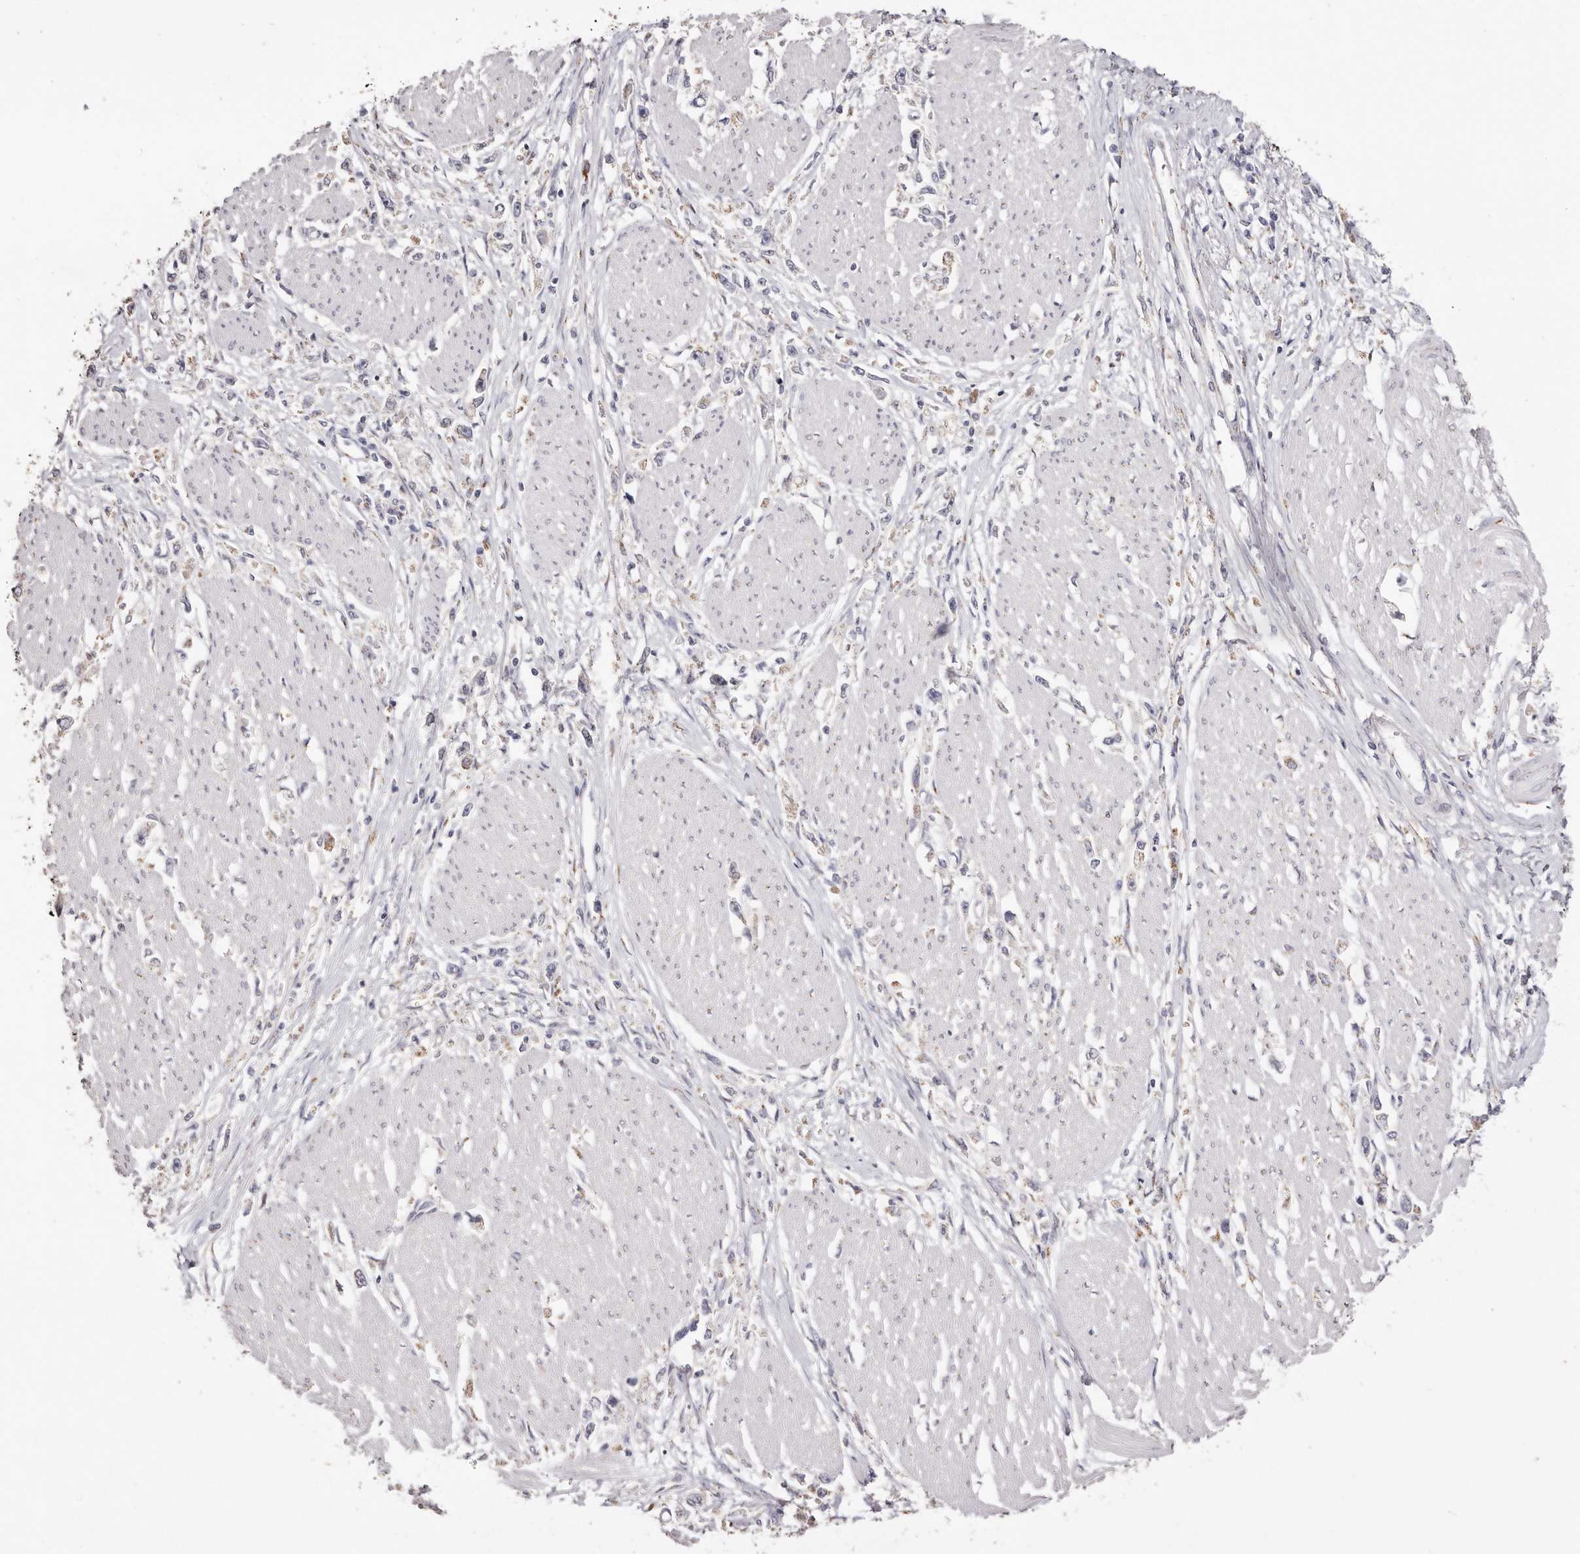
{"staining": {"intensity": "negative", "quantity": "none", "location": "none"}, "tissue": "stomach cancer", "cell_type": "Tumor cells", "image_type": "cancer", "snomed": [{"axis": "morphology", "description": "Adenocarcinoma, NOS"}, {"axis": "topography", "description": "Stomach"}], "caption": "DAB (3,3'-diaminobenzidine) immunohistochemical staining of stomach cancer (adenocarcinoma) reveals no significant positivity in tumor cells. (Immunohistochemistry (ihc), brightfield microscopy, high magnification).", "gene": "LGALS7B", "patient": {"sex": "female", "age": 59}}